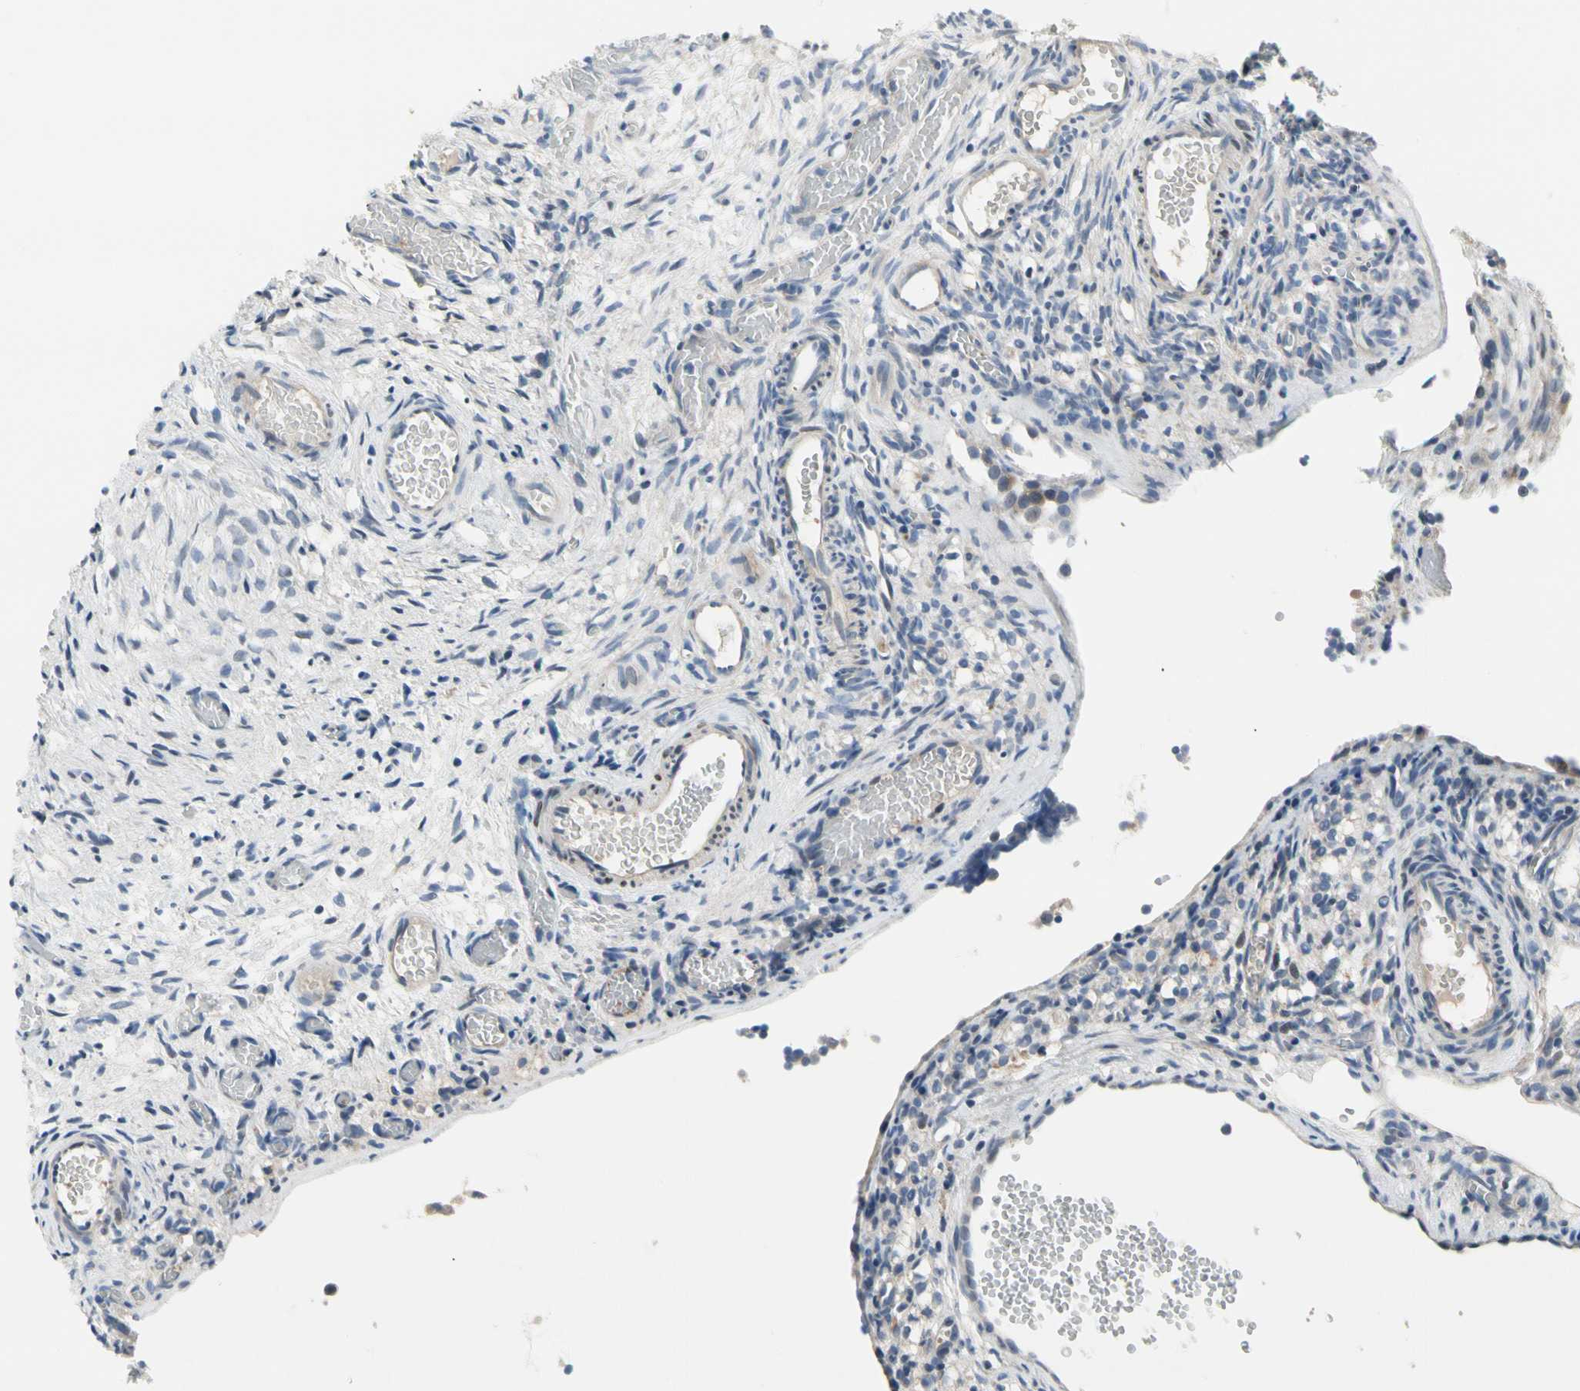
{"staining": {"intensity": "negative", "quantity": "none", "location": "none"}, "tissue": "ovary", "cell_type": "Ovarian stroma cells", "image_type": "normal", "snomed": [{"axis": "morphology", "description": "Normal tissue, NOS"}, {"axis": "topography", "description": "Ovary"}], "caption": "IHC of benign human ovary shows no positivity in ovarian stroma cells.", "gene": "NFASC", "patient": {"sex": "female", "age": 35}}